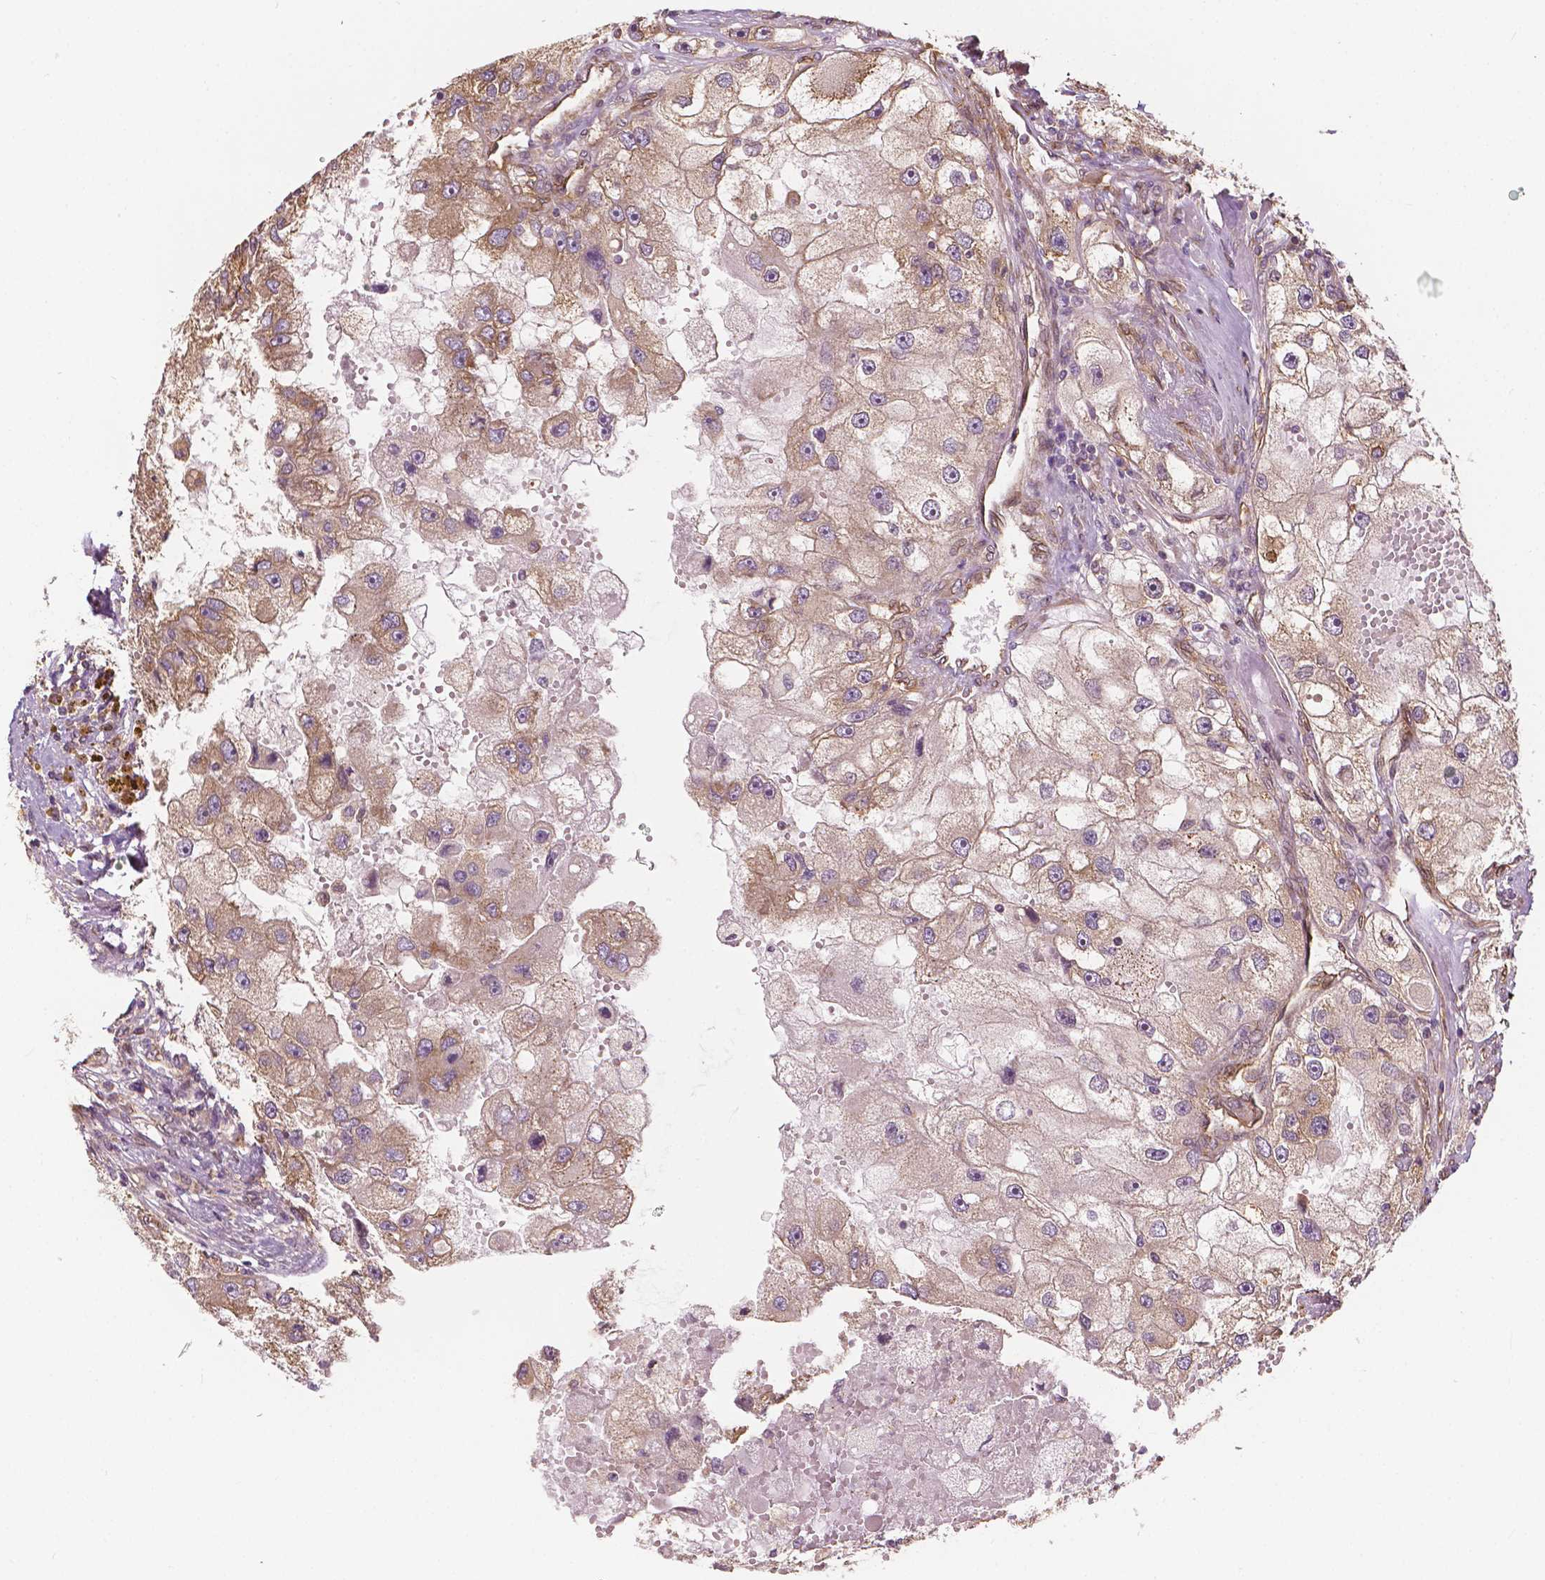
{"staining": {"intensity": "moderate", "quantity": ">75%", "location": "cytoplasmic/membranous"}, "tissue": "renal cancer", "cell_type": "Tumor cells", "image_type": "cancer", "snomed": [{"axis": "morphology", "description": "Adenocarcinoma, NOS"}, {"axis": "topography", "description": "Kidney"}], "caption": "Adenocarcinoma (renal) was stained to show a protein in brown. There is medium levels of moderate cytoplasmic/membranous expression in about >75% of tumor cells.", "gene": "G3BP1", "patient": {"sex": "male", "age": 63}}